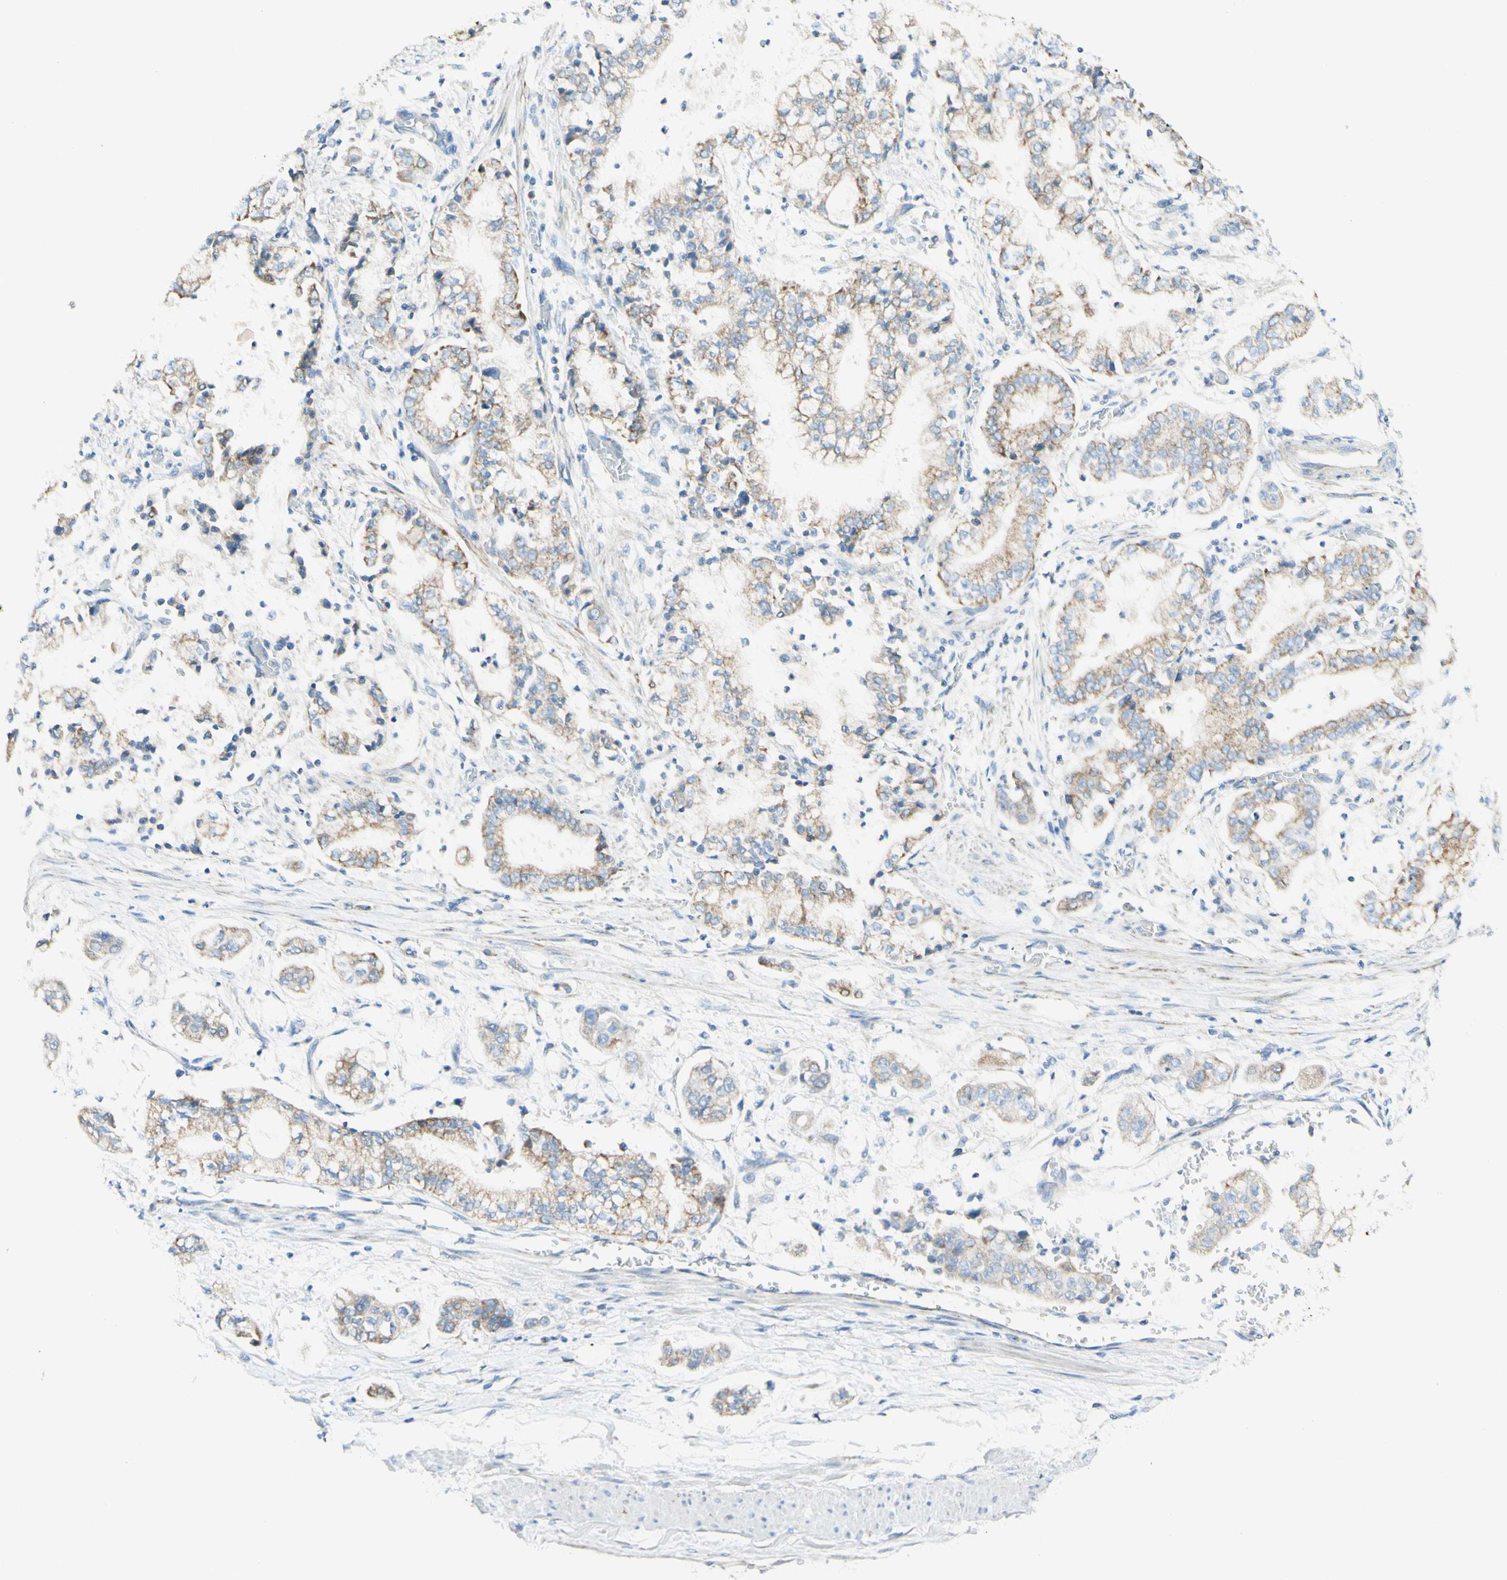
{"staining": {"intensity": "weak", "quantity": ">75%", "location": "cytoplasmic/membranous"}, "tissue": "stomach cancer", "cell_type": "Tumor cells", "image_type": "cancer", "snomed": [{"axis": "morphology", "description": "Adenocarcinoma, NOS"}, {"axis": "topography", "description": "Stomach"}], "caption": "Weak cytoplasmic/membranous protein expression is identified in approximately >75% of tumor cells in adenocarcinoma (stomach).", "gene": "ARMC10", "patient": {"sex": "male", "age": 76}}